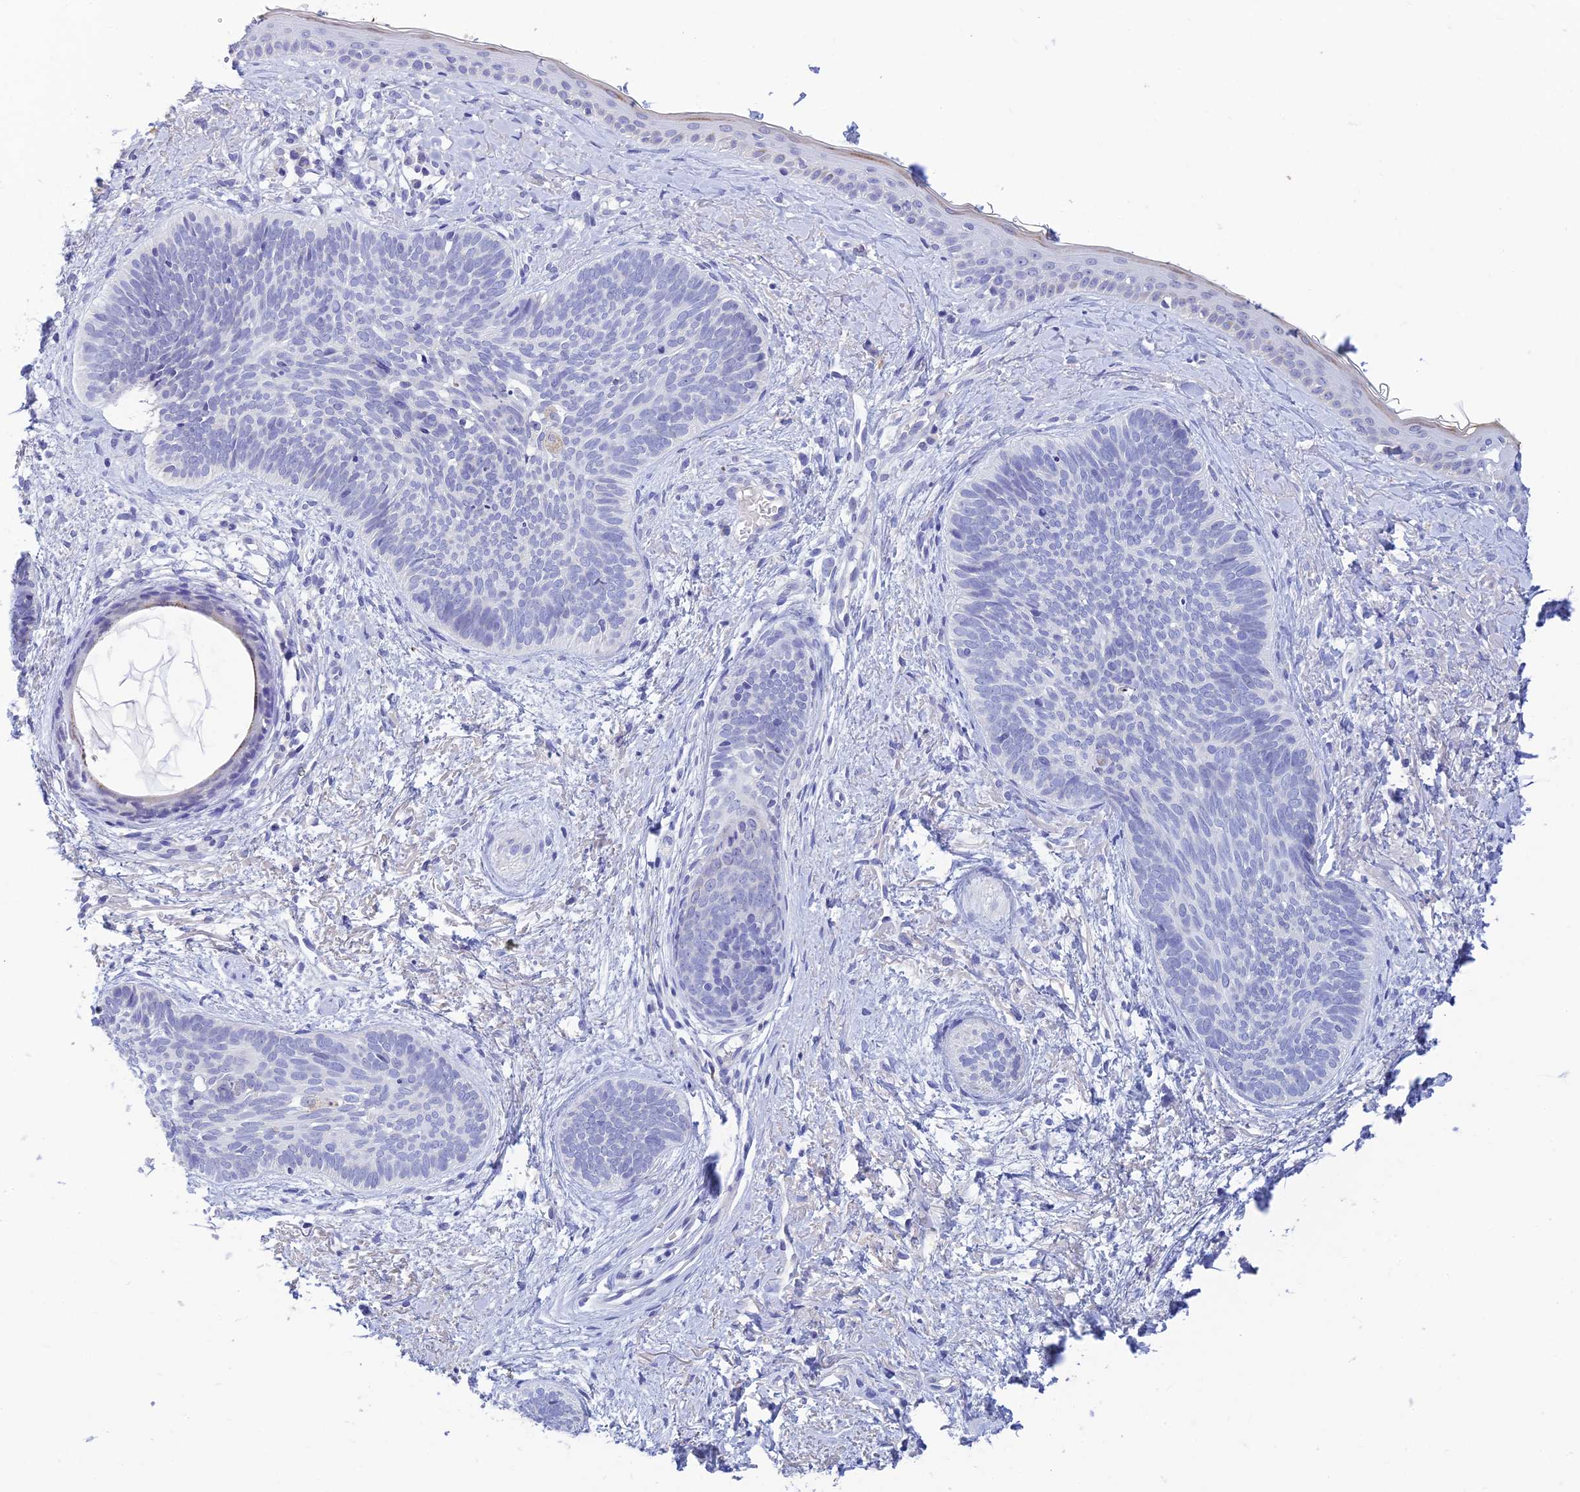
{"staining": {"intensity": "negative", "quantity": "none", "location": "none"}, "tissue": "skin cancer", "cell_type": "Tumor cells", "image_type": "cancer", "snomed": [{"axis": "morphology", "description": "Basal cell carcinoma"}, {"axis": "topography", "description": "Skin"}], "caption": "Immunohistochemistry micrograph of neoplastic tissue: skin cancer (basal cell carcinoma) stained with DAB exhibits no significant protein positivity in tumor cells.", "gene": "INTS13", "patient": {"sex": "female", "age": 81}}